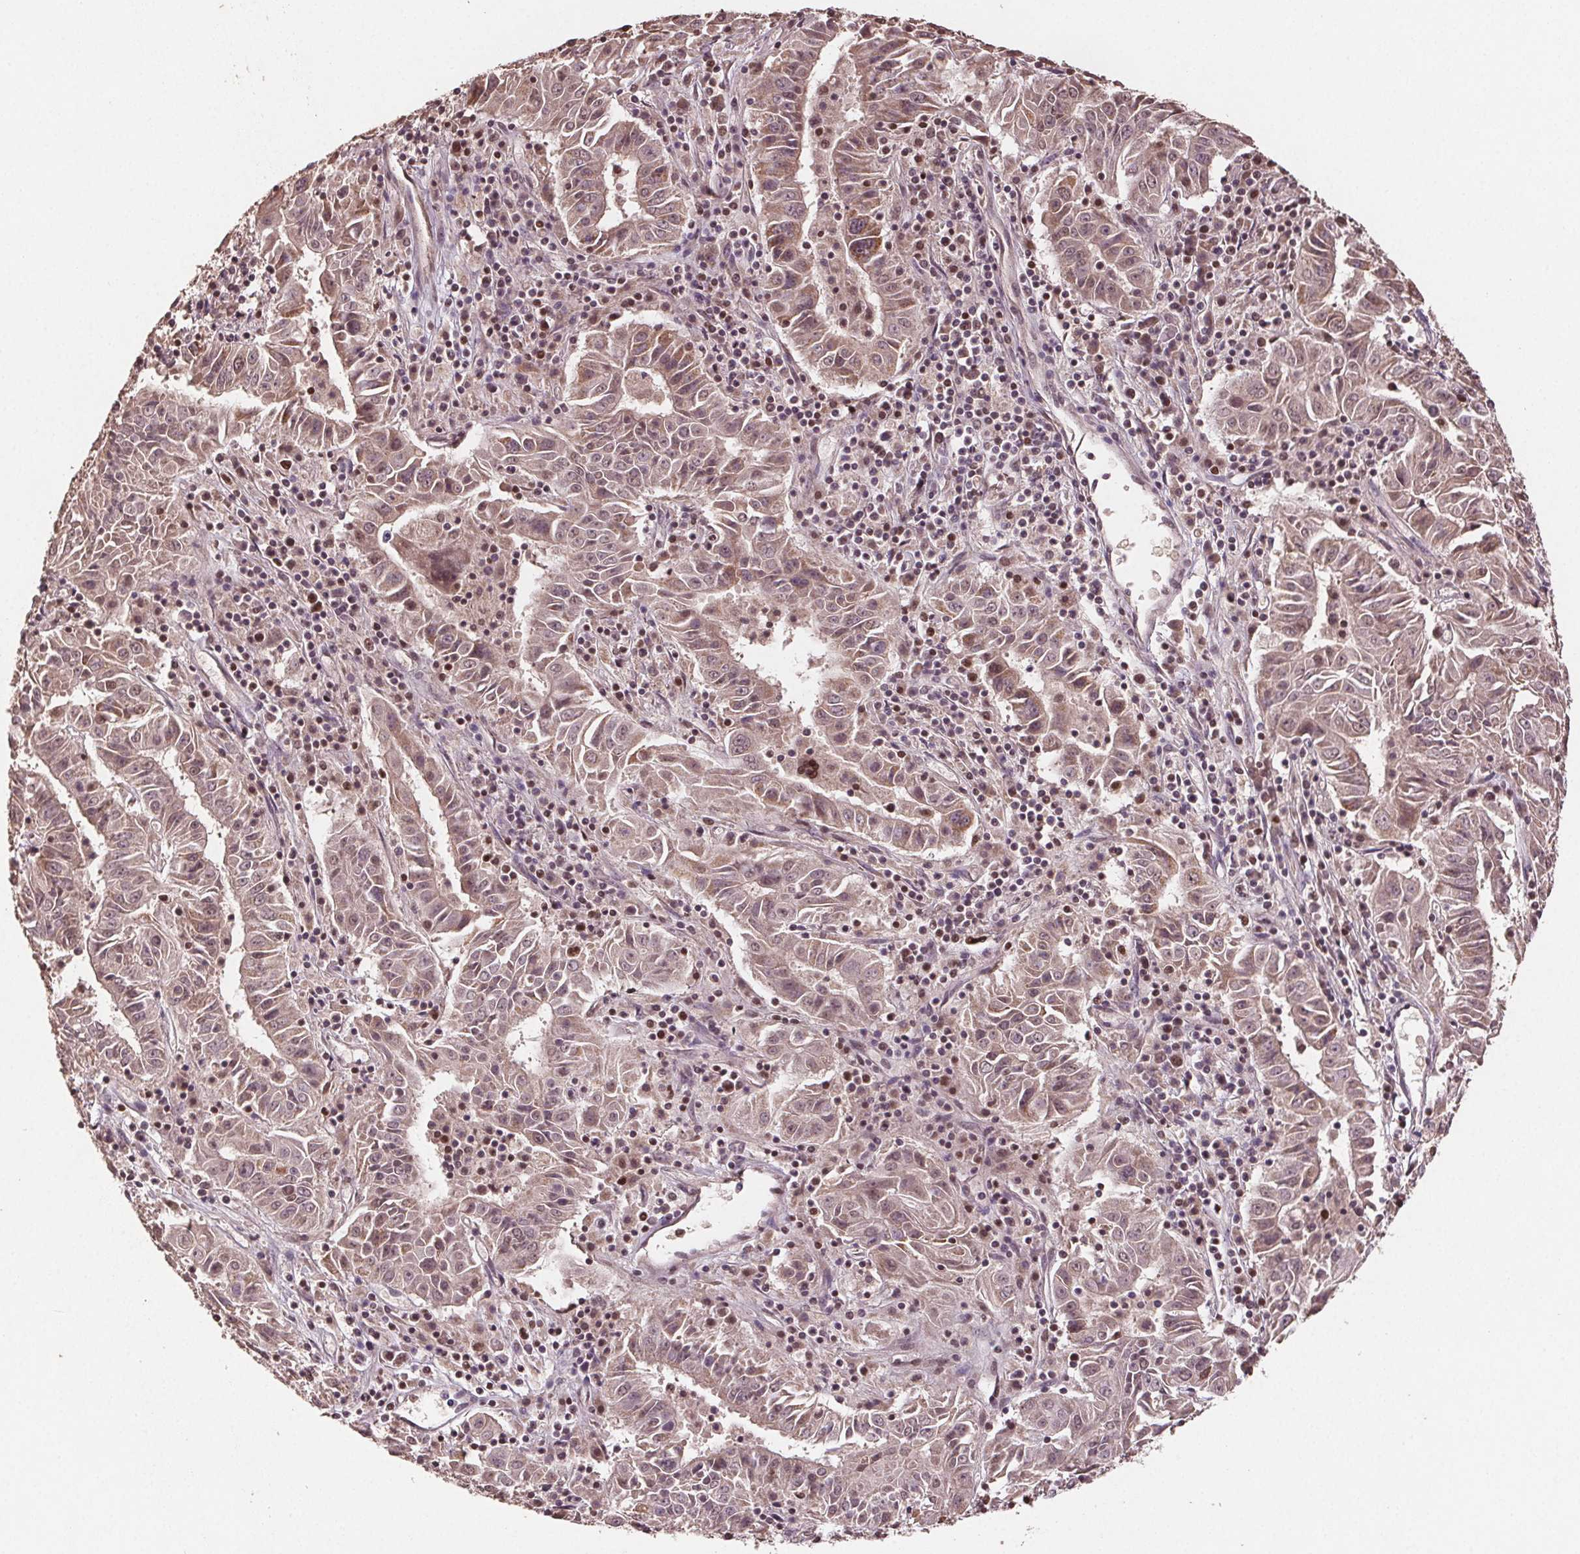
{"staining": {"intensity": "weak", "quantity": ">75%", "location": "cytoplasmic/membranous,nuclear"}, "tissue": "pancreatic cancer", "cell_type": "Tumor cells", "image_type": "cancer", "snomed": [{"axis": "morphology", "description": "Adenocarcinoma, NOS"}, {"axis": "topography", "description": "Pancreas"}], "caption": "Pancreatic adenocarcinoma stained for a protein reveals weak cytoplasmic/membranous and nuclear positivity in tumor cells.", "gene": "DNMT3B", "patient": {"sex": "male", "age": 63}}